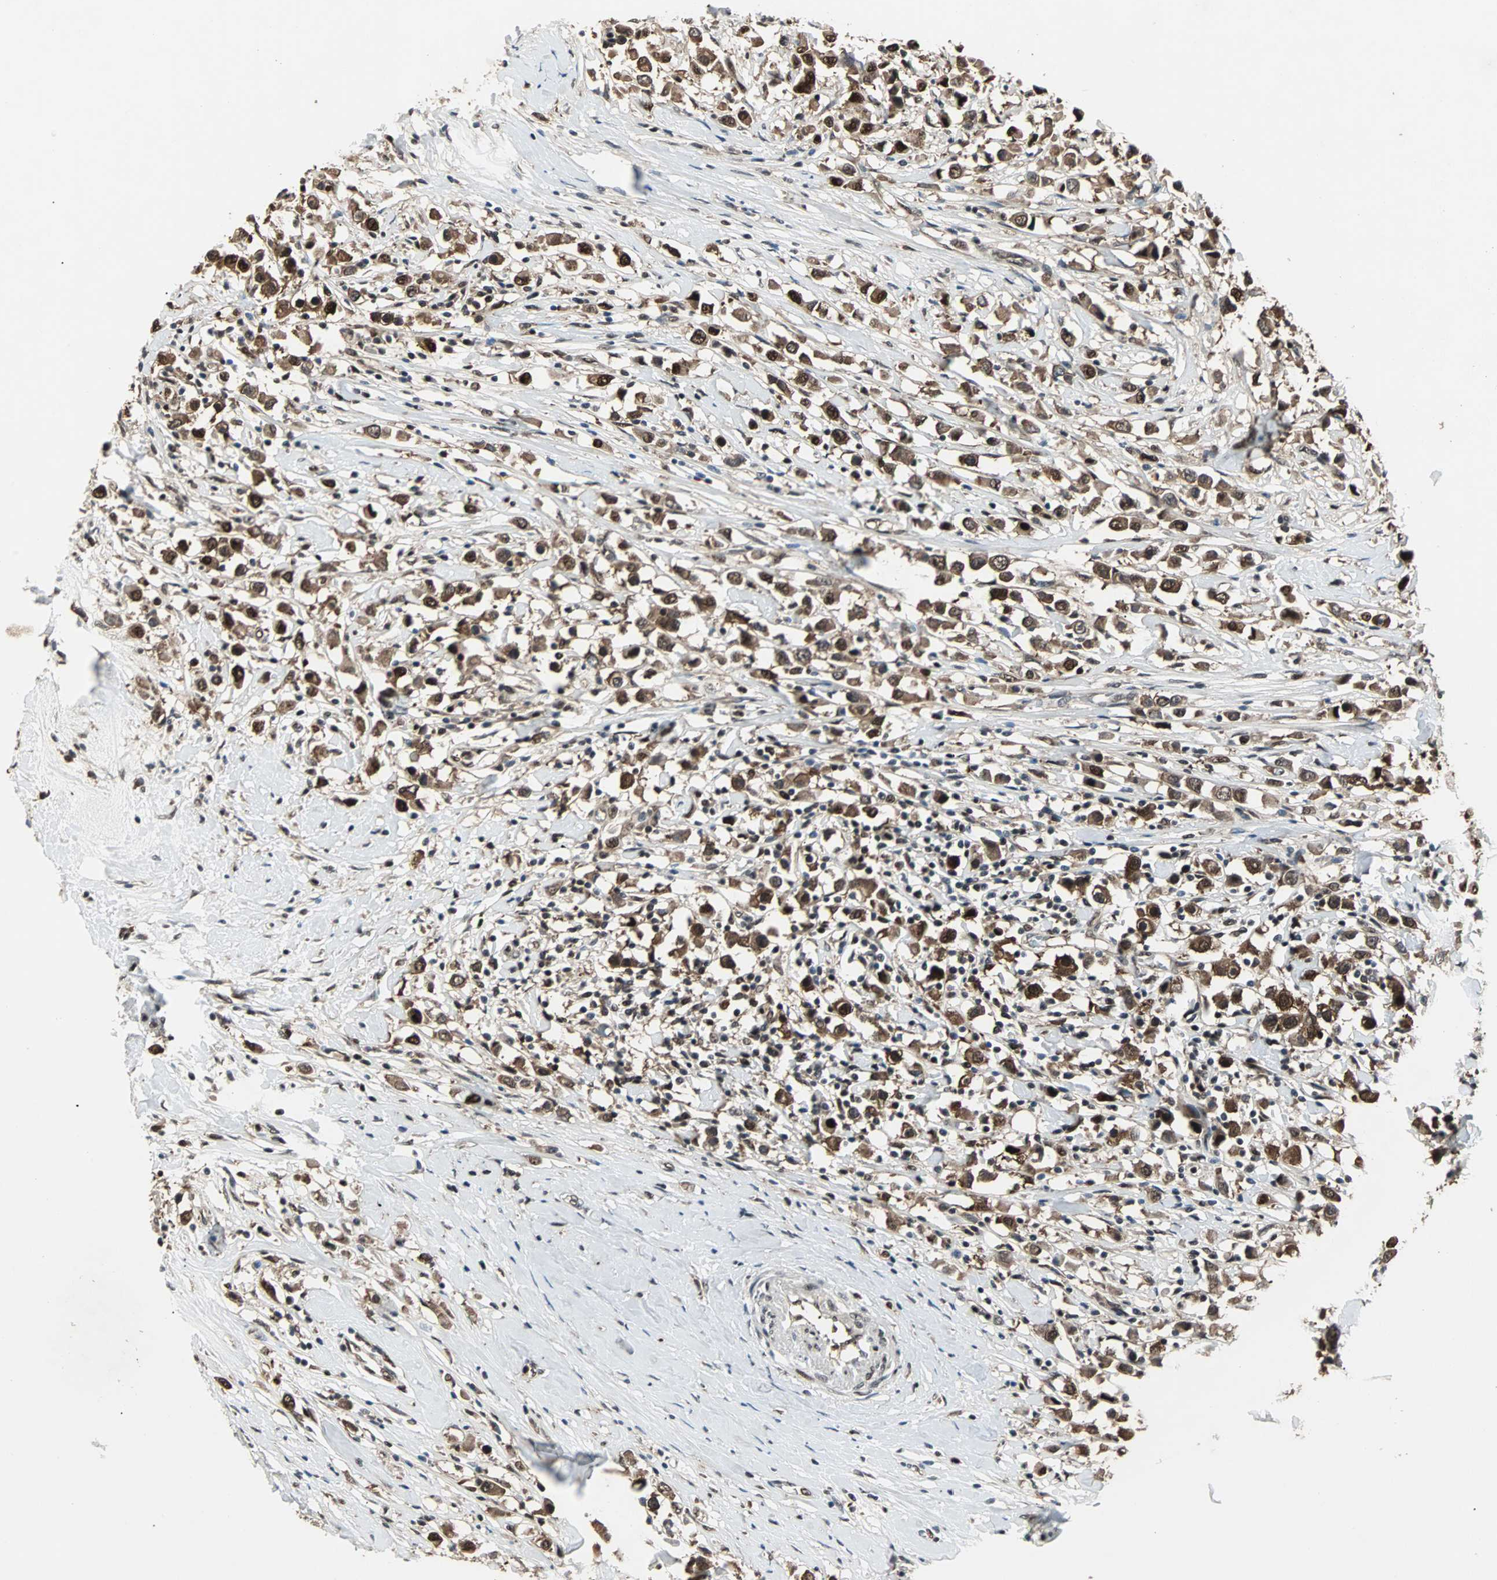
{"staining": {"intensity": "strong", "quantity": ">75%", "location": "cytoplasmic/membranous,nuclear"}, "tissue": "breast cancer", "cell_type": "Tumor cells", "image_type": "cancer", "snomed": [{"axis": "morphology", "description": "Duct carcinoma"}, {"axis": "topography", "description": "Breast"}], "caption": "Tumor cells show high levels of strong cytoplasmic/membranous and nuclear positivity in about >75% of cells in human breast infiltrating ductal carcinoma.", "gene": "ACLY", "patient": {"sex": "female", "age": 61}}